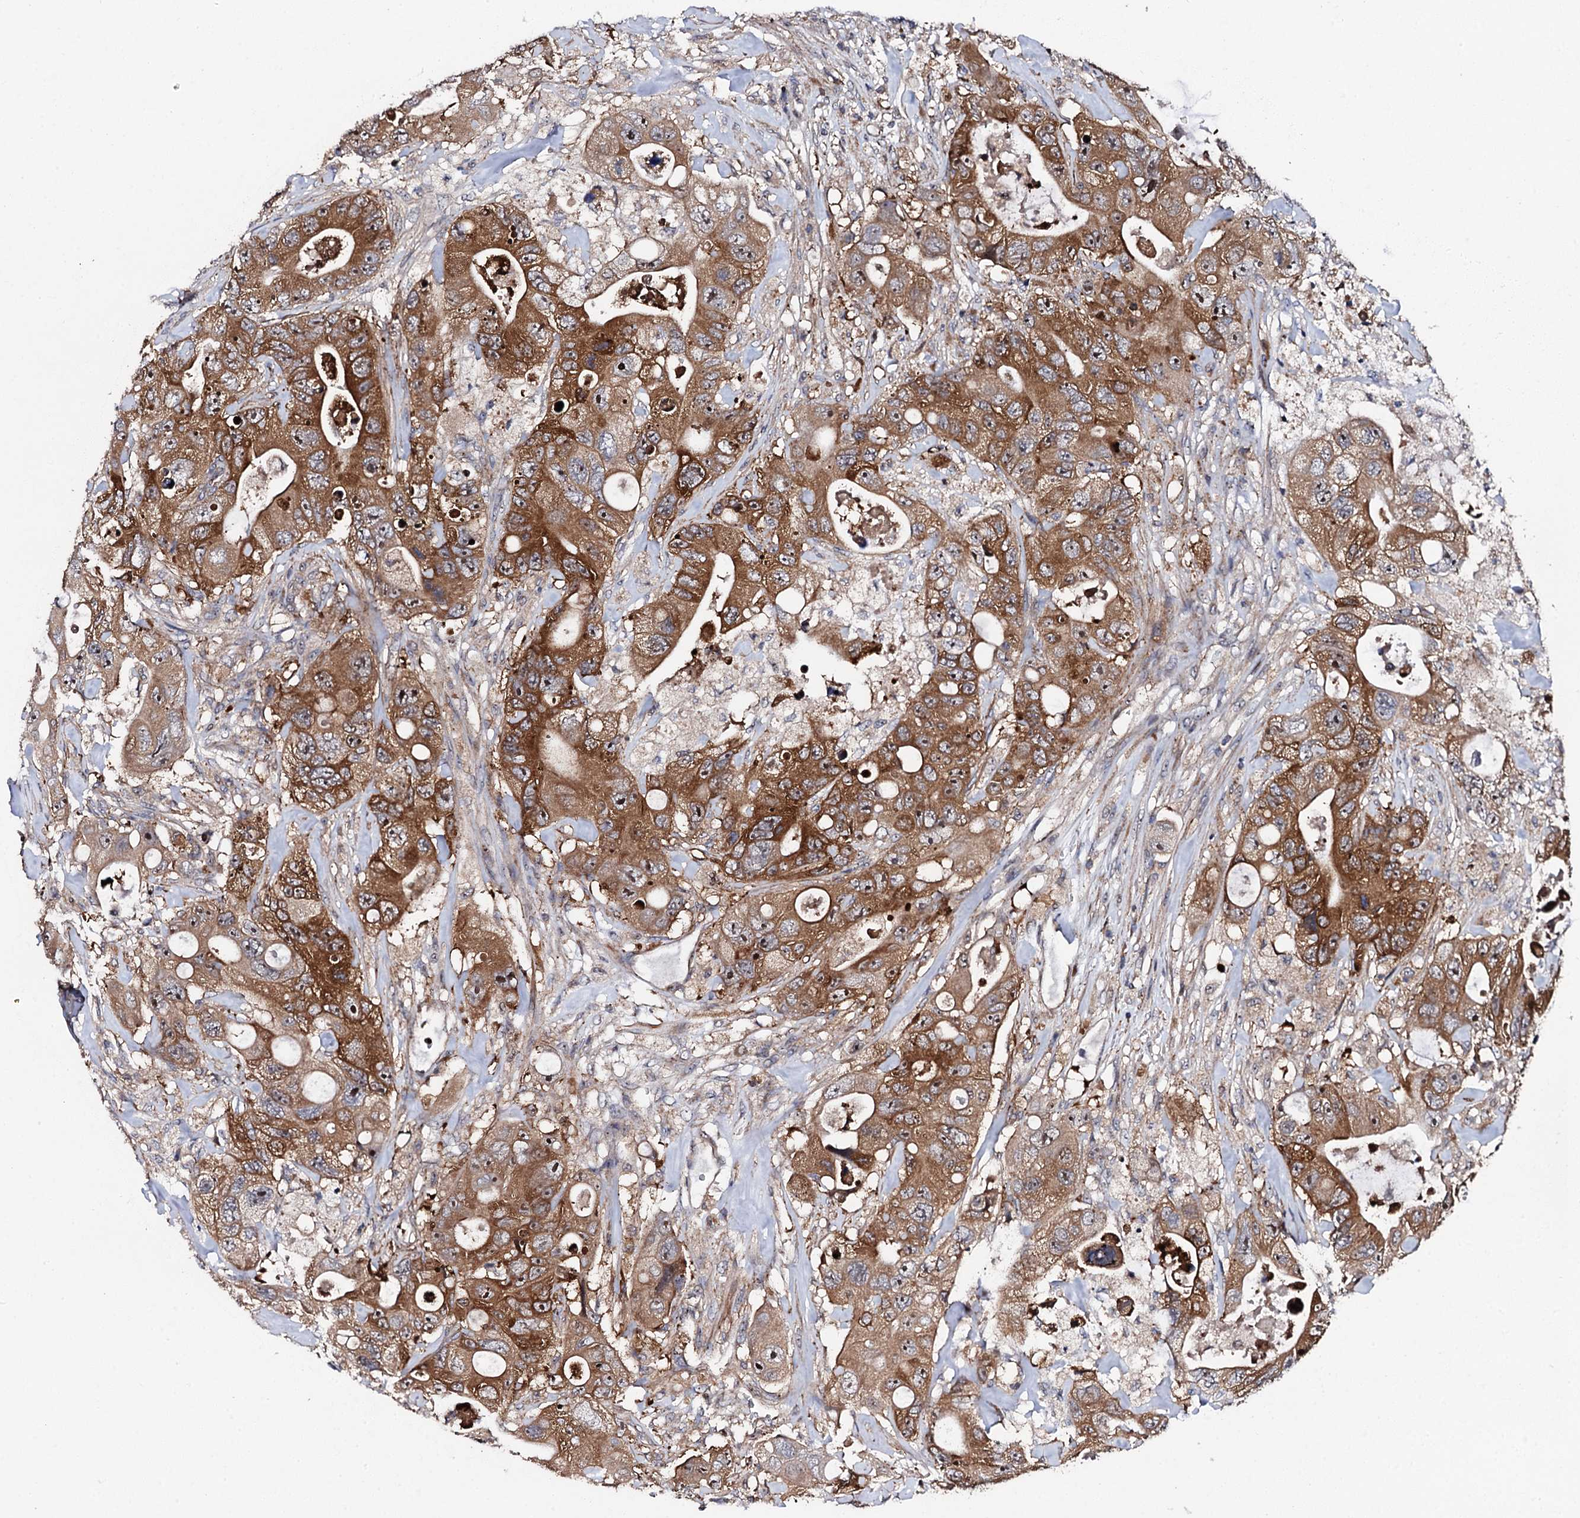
{"staining": {"intensity": "strong", "quantity": ">75%", "location": "cytoplasmic/membranous,nuclear"}, "tissue": "colorectal cancer", "cell_type": "Tumor cells", "image_type": "cancer", "snomed": [{"axis": "morphology", "description": "Adenocarcinoma, NOS"}, {"axis": "topography", "description": "Colon"}], "caption": "Strong cytoplasmic/membranous and nuclear staining for a protein is present in approximately >75% of tumor cells of adenocarcinoma (colorectal) using immunohistochemistry.", "gene": "GTPBP4", "patient": {"sex": "female", "age": 46}}